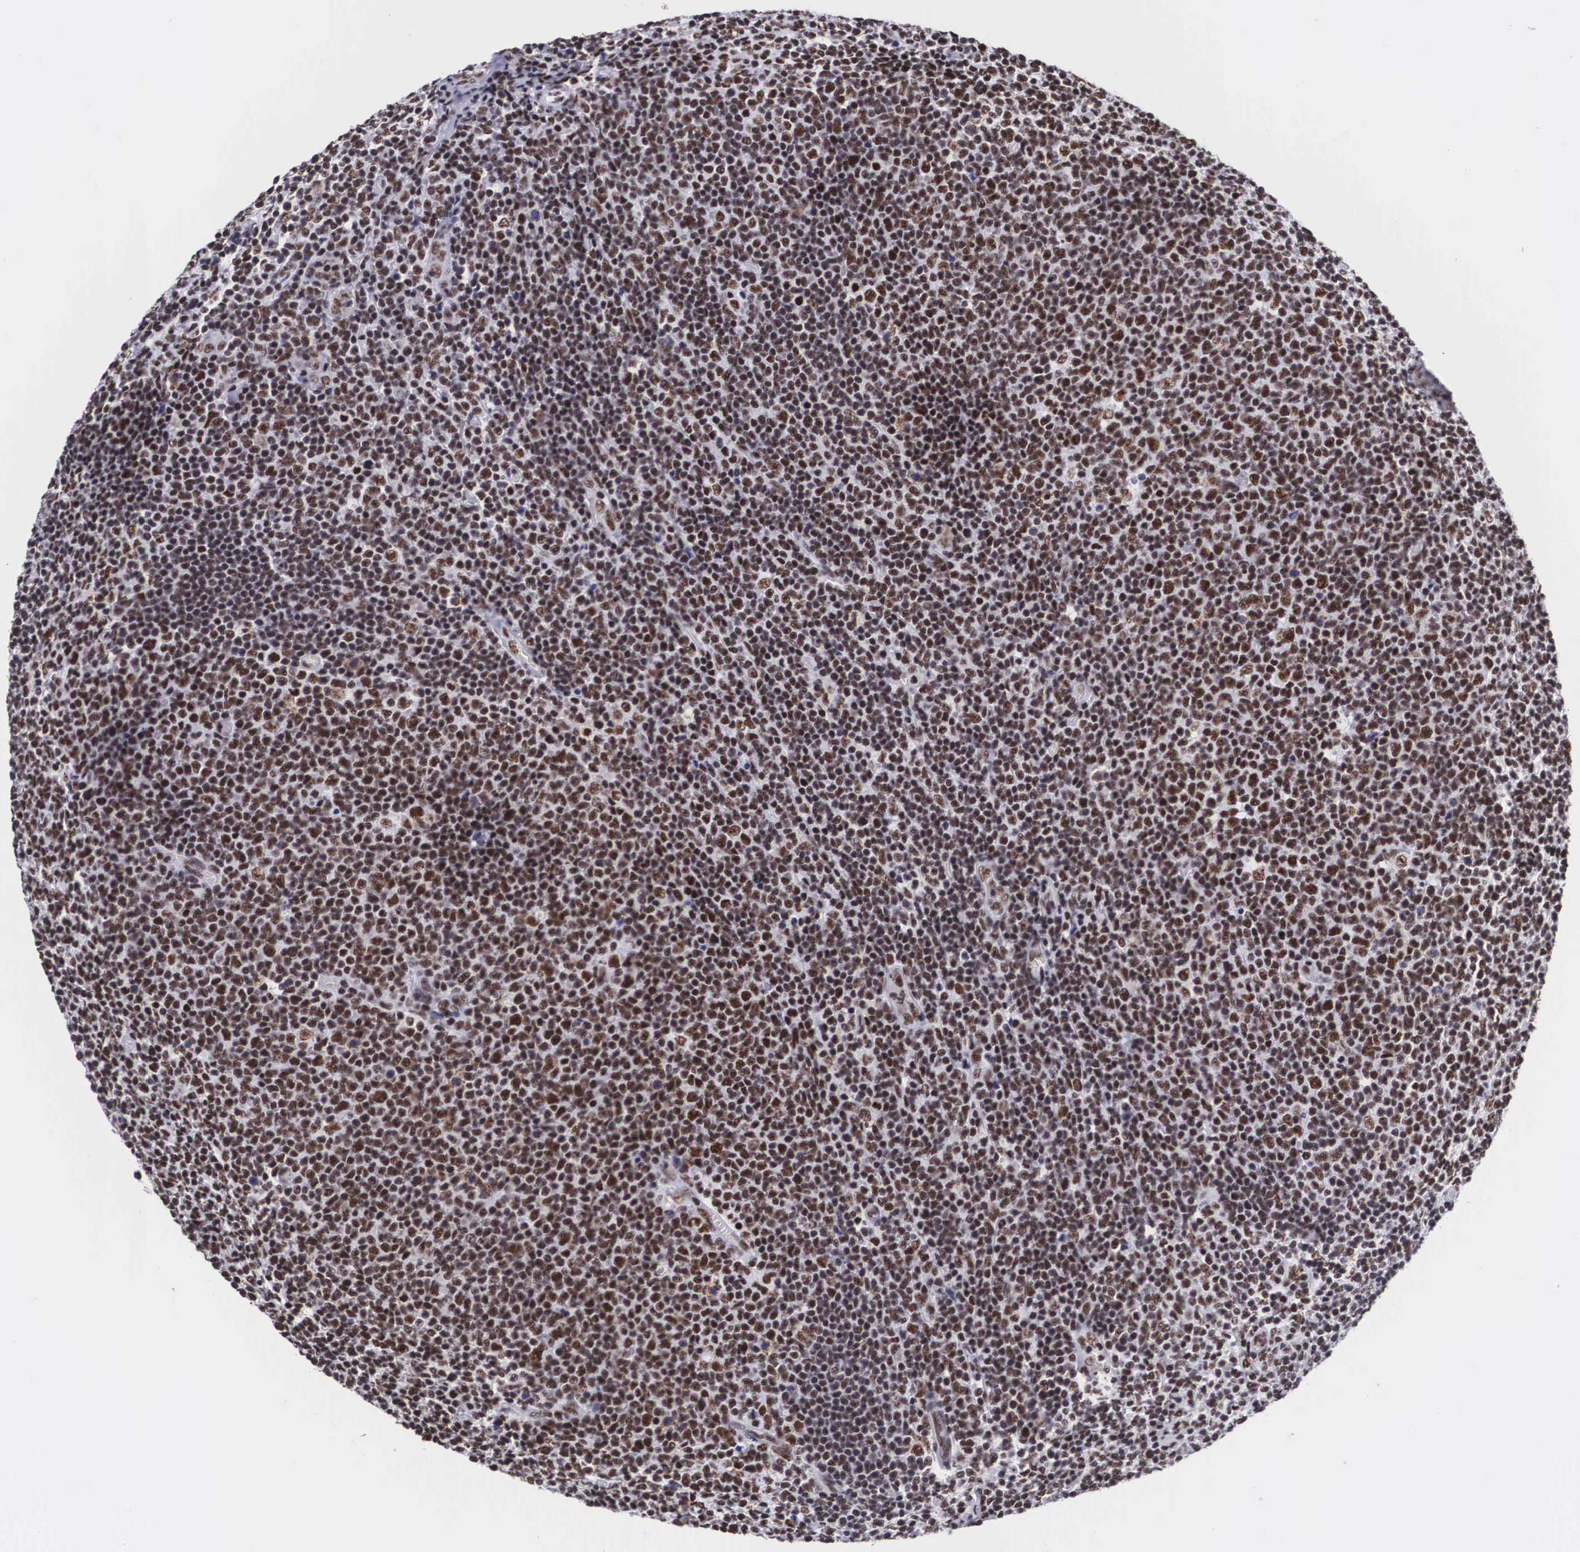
{"staining": {"intensity": "strong", "quantity": ">75%", "location": "nuclear"}, "tissue": "lymphoma", "cell_type": "Tumor cells", "image_type": "cancer", "snomed": [{"axis": "morphology", "description": "Malignant lymphoma, non-Hodgkin's type, Low grade"}, {"axis": "topography", "description": "Lymph node"}], "caption": "DAB immunohistochemical staining of low-grade malignant lymphoma, non-Hodgkin's type reveals strong nuclear protein staining in approximately >75% of tumor cells.", "gene": "SF3A1", "patient": {"sex": "male", "age": 74}}